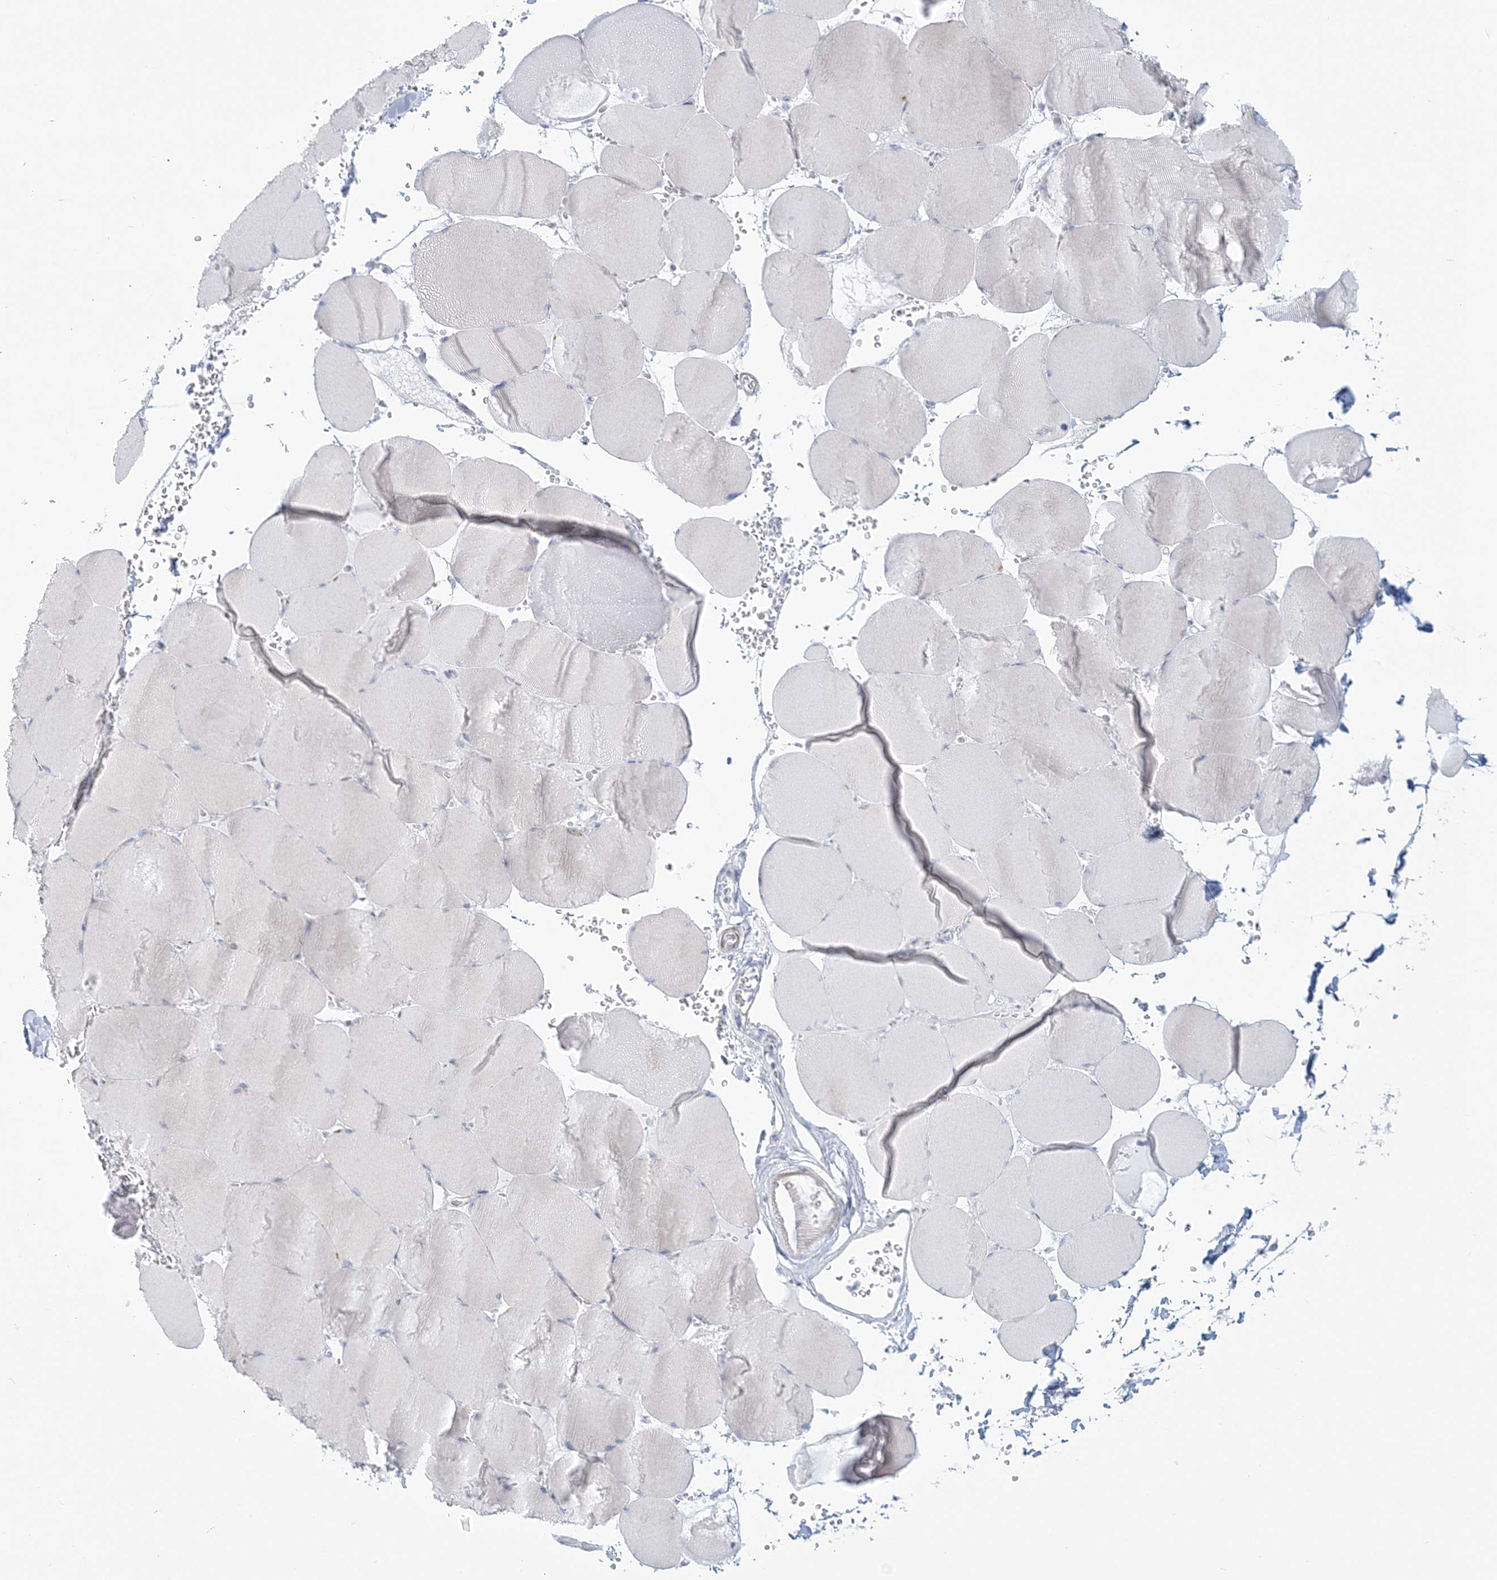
{"staining": {"intensity": "negative", "quantity": "none", "location": "none"}, "tissue": "skeletal muscle", "cell_type": "Myocytes", "image_type": "normal", "snomed": [{"axis": "morphology", "description": "Normal tissue, NOS"}, {"axis": "topography", "description": "Skeletal muscle"}, {"axis": "topography", "description": "Head-Neck"}], "caption": "Human skeletal muscle stained for a protein using immunohistochemistry (IHC) shows no positivity in myocytes.", "gene": "ADGB", "patient": {"sex": "male", "age": 66}}